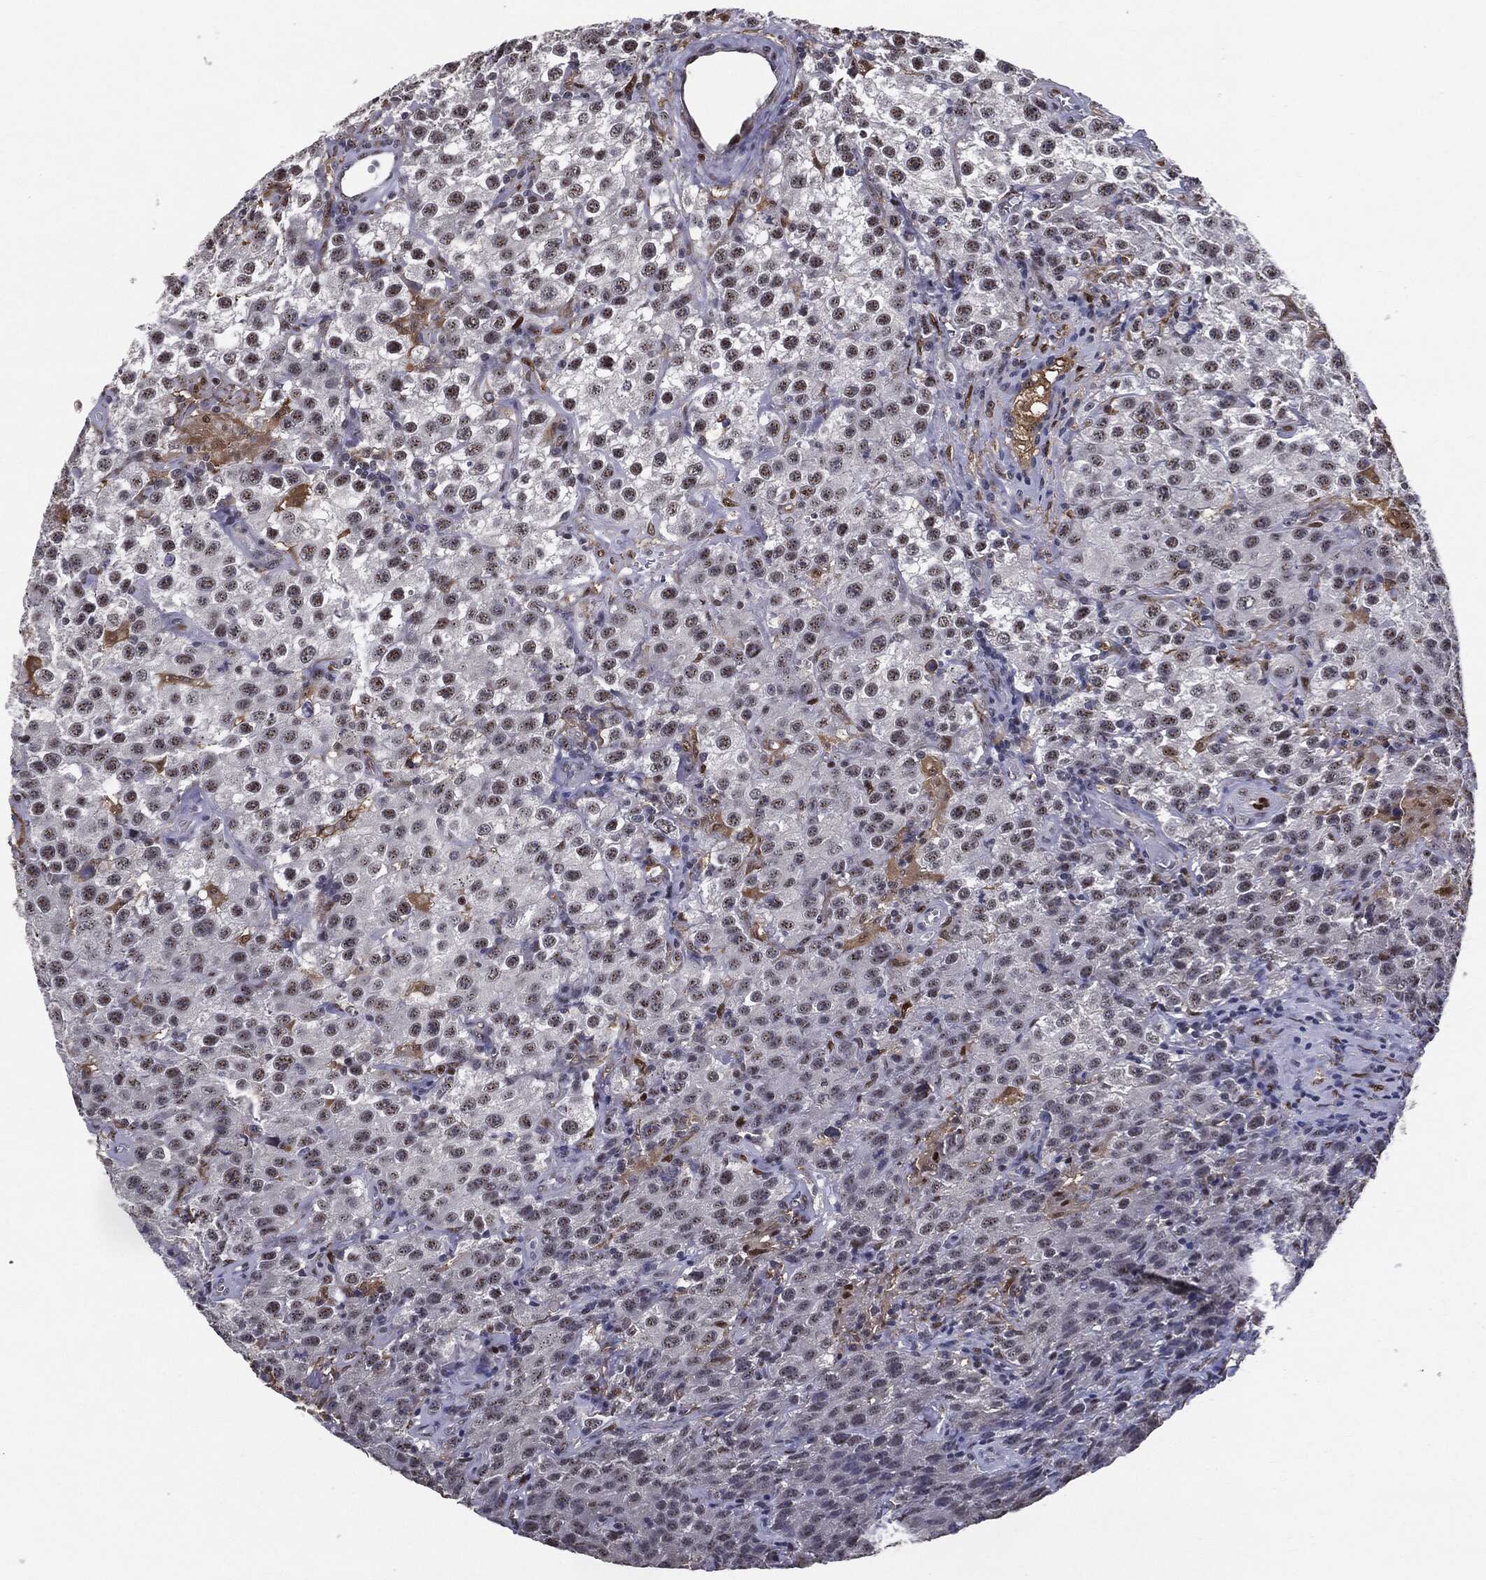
{"staining": {"intensity": "negative", "quantity": "none", "location": "none"}, "tissue": "testis cancer", "cell_type": "Tumor cells", "image_type": "cancer", "snomed": [{"axis": "morphology", "description": "Seminoma, NOS"}, {"axis": "topography", "description": "Testis"}], "caption": "The IHC image has no significant expression in tumor cells of testis seminoma tissue.", "gene": "JUN", "patient": {"sex": "male", "age": 52}}